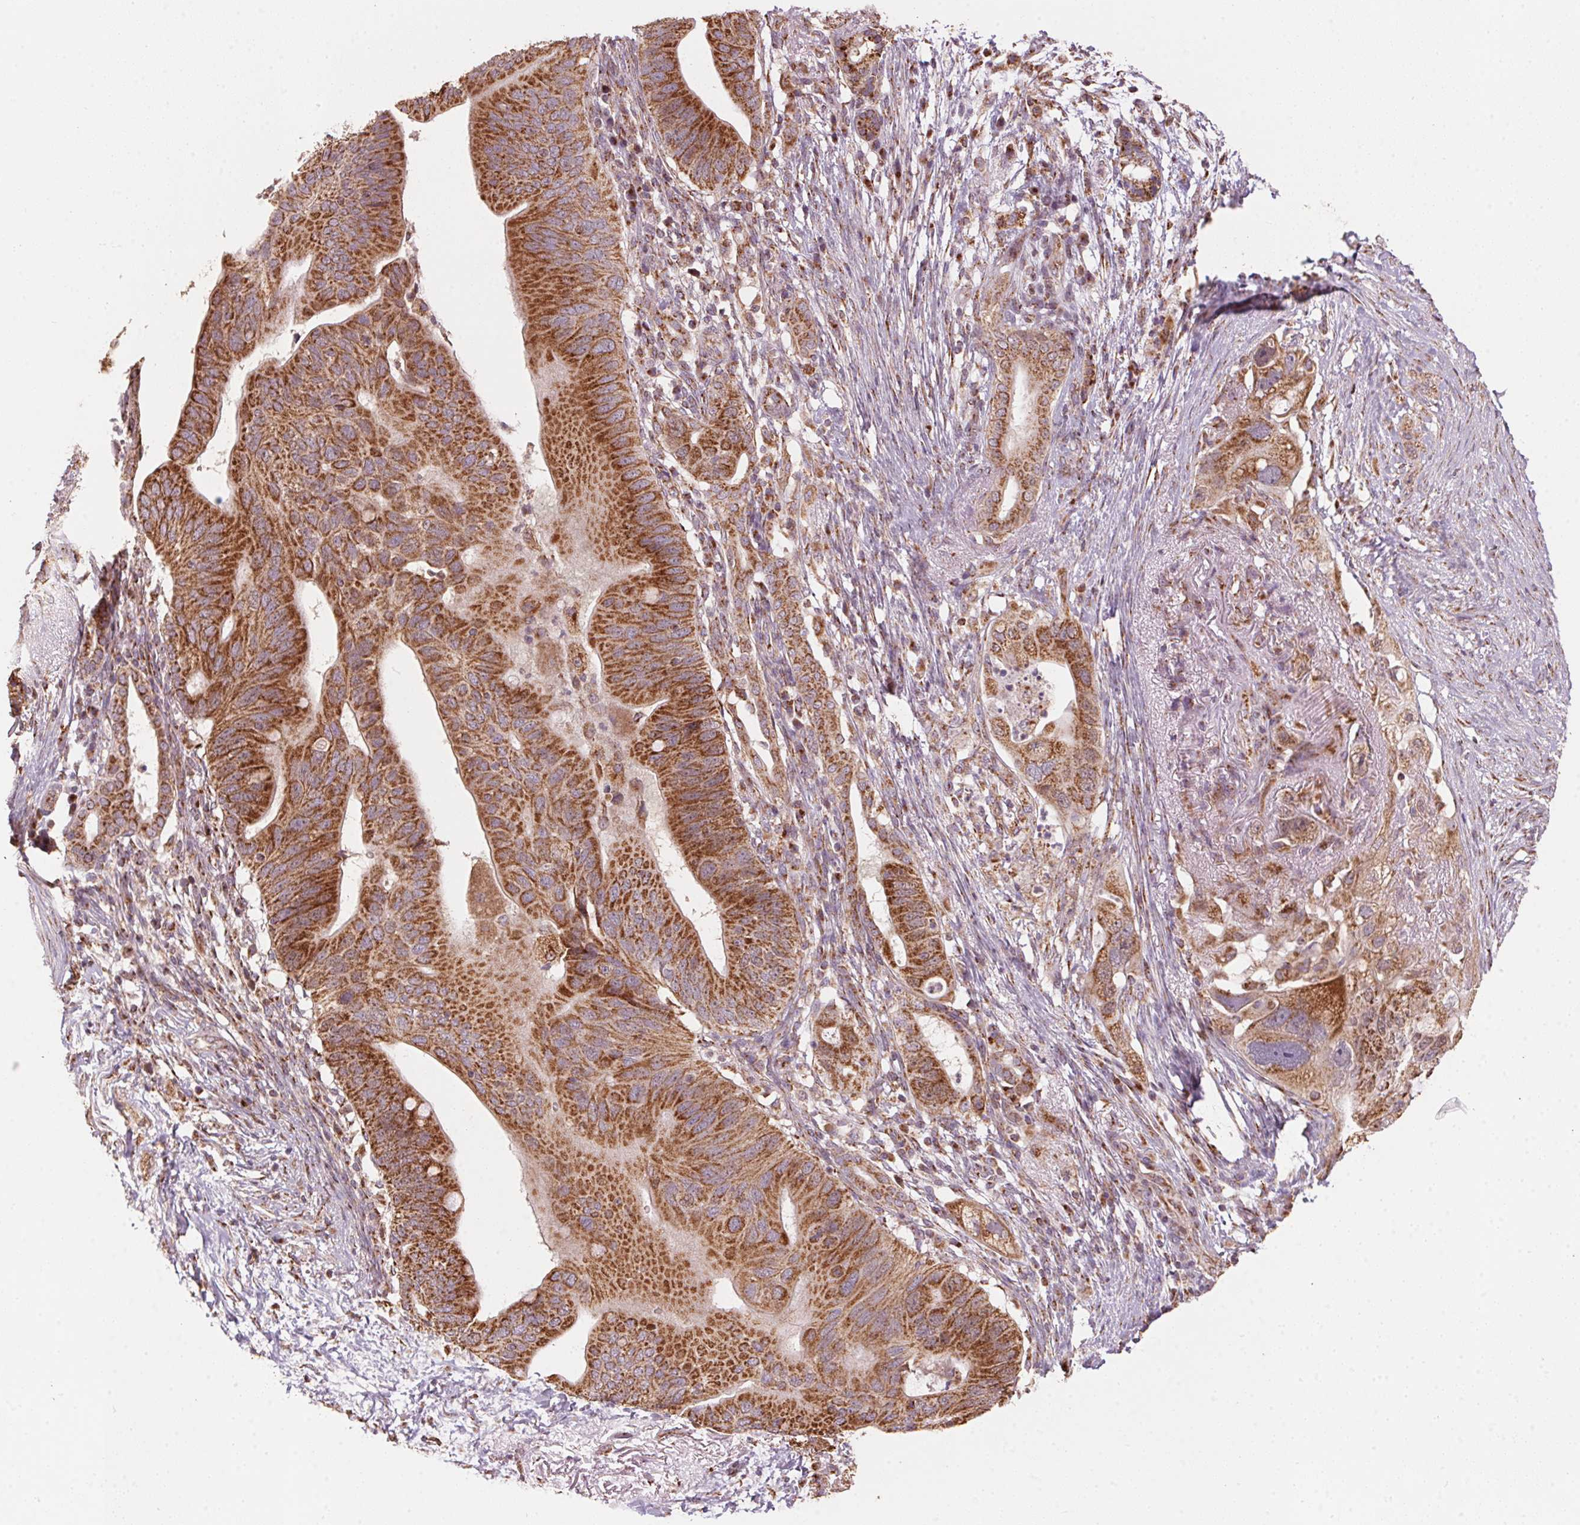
{"staining": {"intensity": "strong", "quantity": ">75%", "location": "cytoplasmic/membranous"}, "tissue": "pancreatic cancer", "cell_type": "Tumor cells", "image_type": "cancer", "snomed": [{"axis": "morphology", "description": "Adenocarcinoma, NOS"}, {"axis": "topography", "description": "Pancreas"}], "caption": "Pancreatic cancer (adenocarcinoma) tissue reveals strong cytoplasmic/membranous expression in about >75% of tumor cells The staining was performed using DAB (3,3'-diaminobenzidine) to visualize the protein expression in brown, while the nuclei were stained in blue with hematoxylin (Magnification: 20x).", "gene": "TOMM70", "patient": {"sex": "female", "age": 72}}